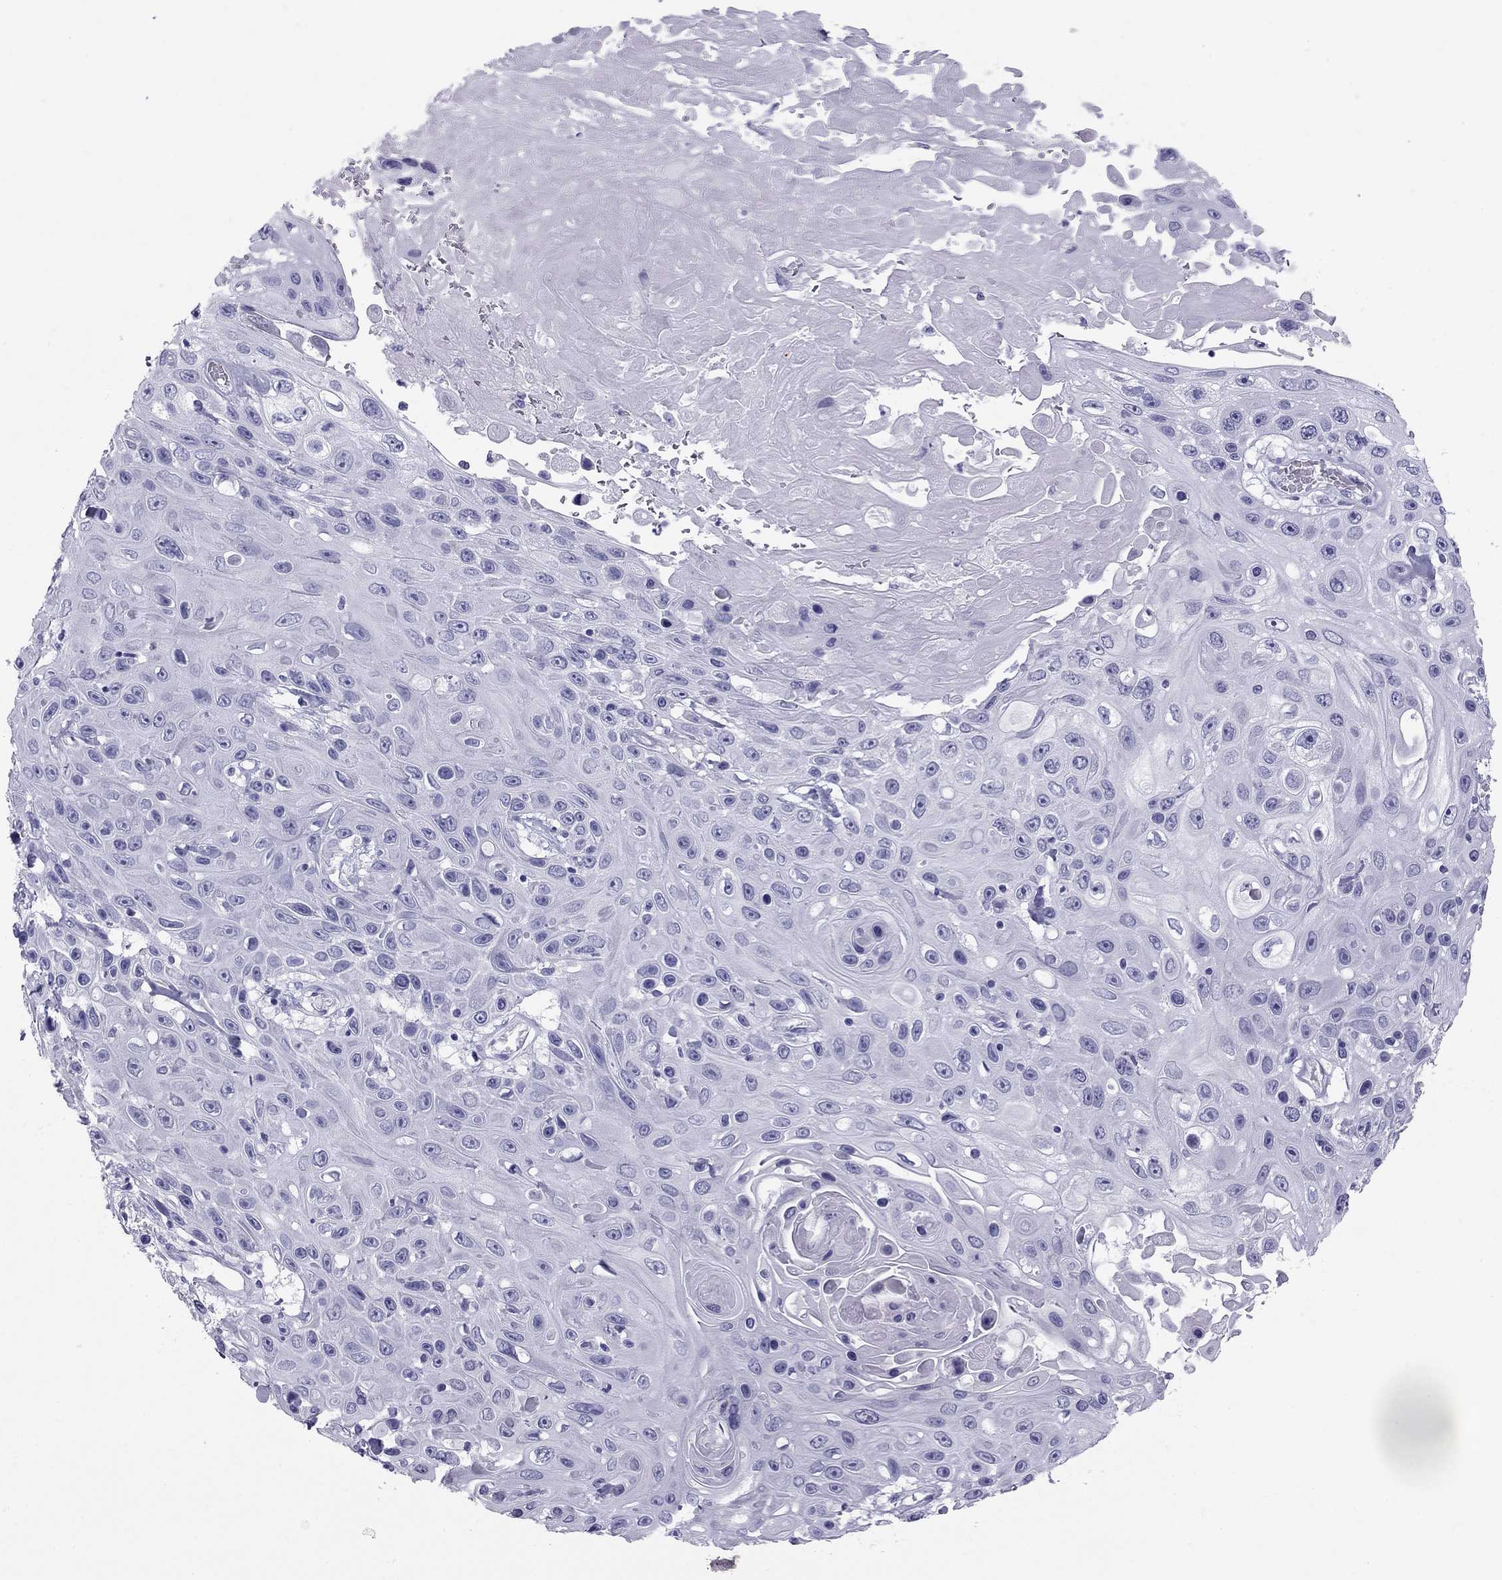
{"staining": {"intensity": "negative", "quantity": "none", "location": "none"}, "tissue": "skin cancer", "cell_type": "Tumor cells", "image_type": "cancer", "snomed": [{"axis": "morphology", "description": "Squamous cell carcinoma, NOS"}, {"axis": "topography", "description": "Skin"}], "caption": "Human skin cancer (squamous cell carcinoma) stained for a protein using immunohistochemistry shows no expression in tumor cells.", "gene": "TRPM3", "patient": {"sex": "male", "age": 82}}